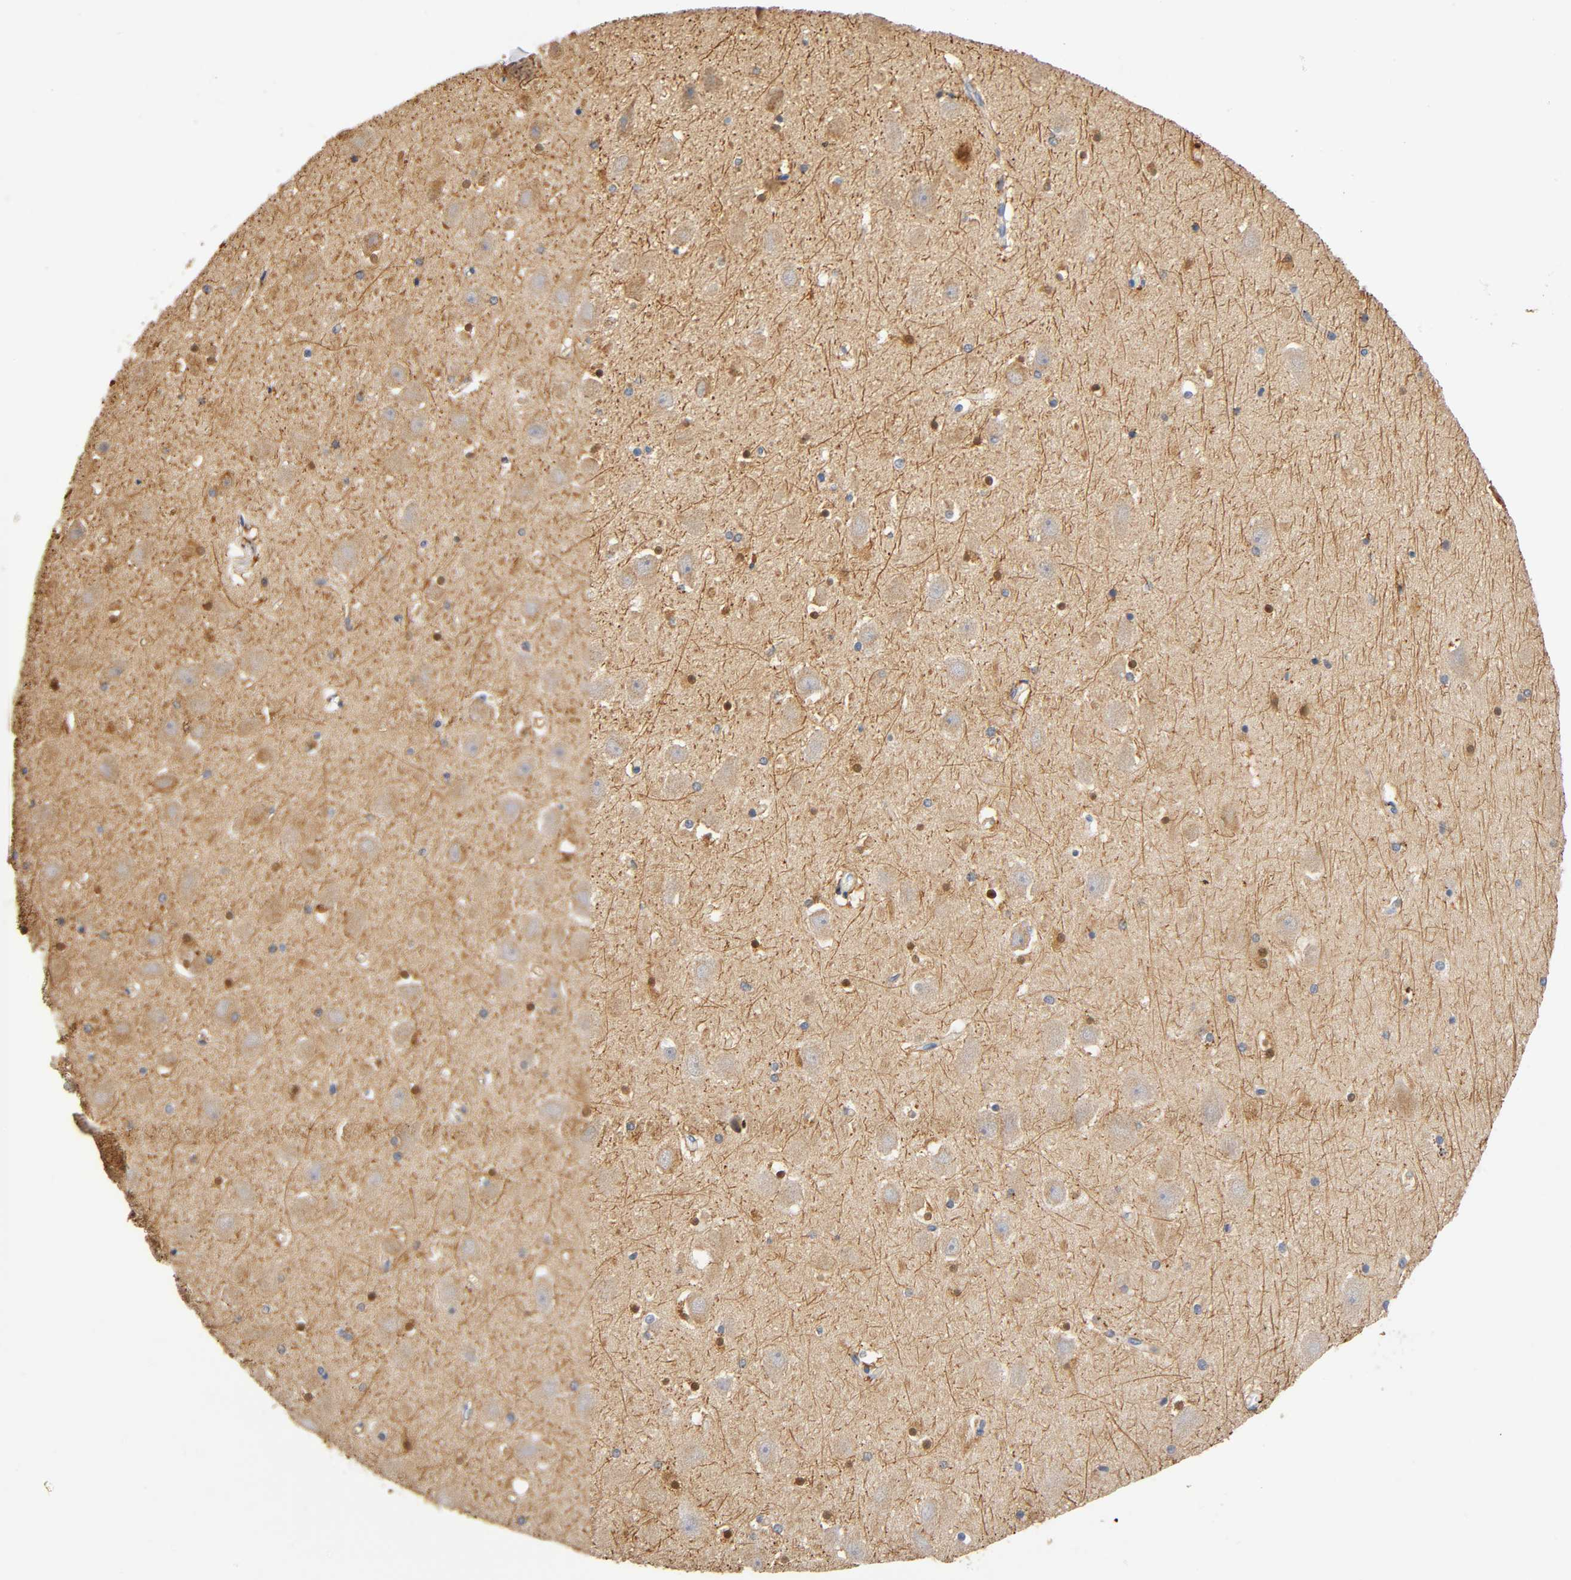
{"staining": {"intensity": "moderate", "quantity": "<25%", "location": "cytoplasmic/membranous"}, "tissue": "hippocampus", "cell_type": "Glial cells", "image_type": "normal", "snomed": [{"axis": "morphology", "description": "Normal tissue, NOS"}, {"axis": "topography", "description": "Hippocampus"}], "caption": "IHC (DAB) staining of normal human hippocampus demonstrates moderate cytoplasmic/membranous protein staining in approximately <25% of glial cells. (brown staining indicates protein expression, while blue staining denotes nuclei).", "gene": "UCKL1", "patient": {"sex": "male", "age": 45}}